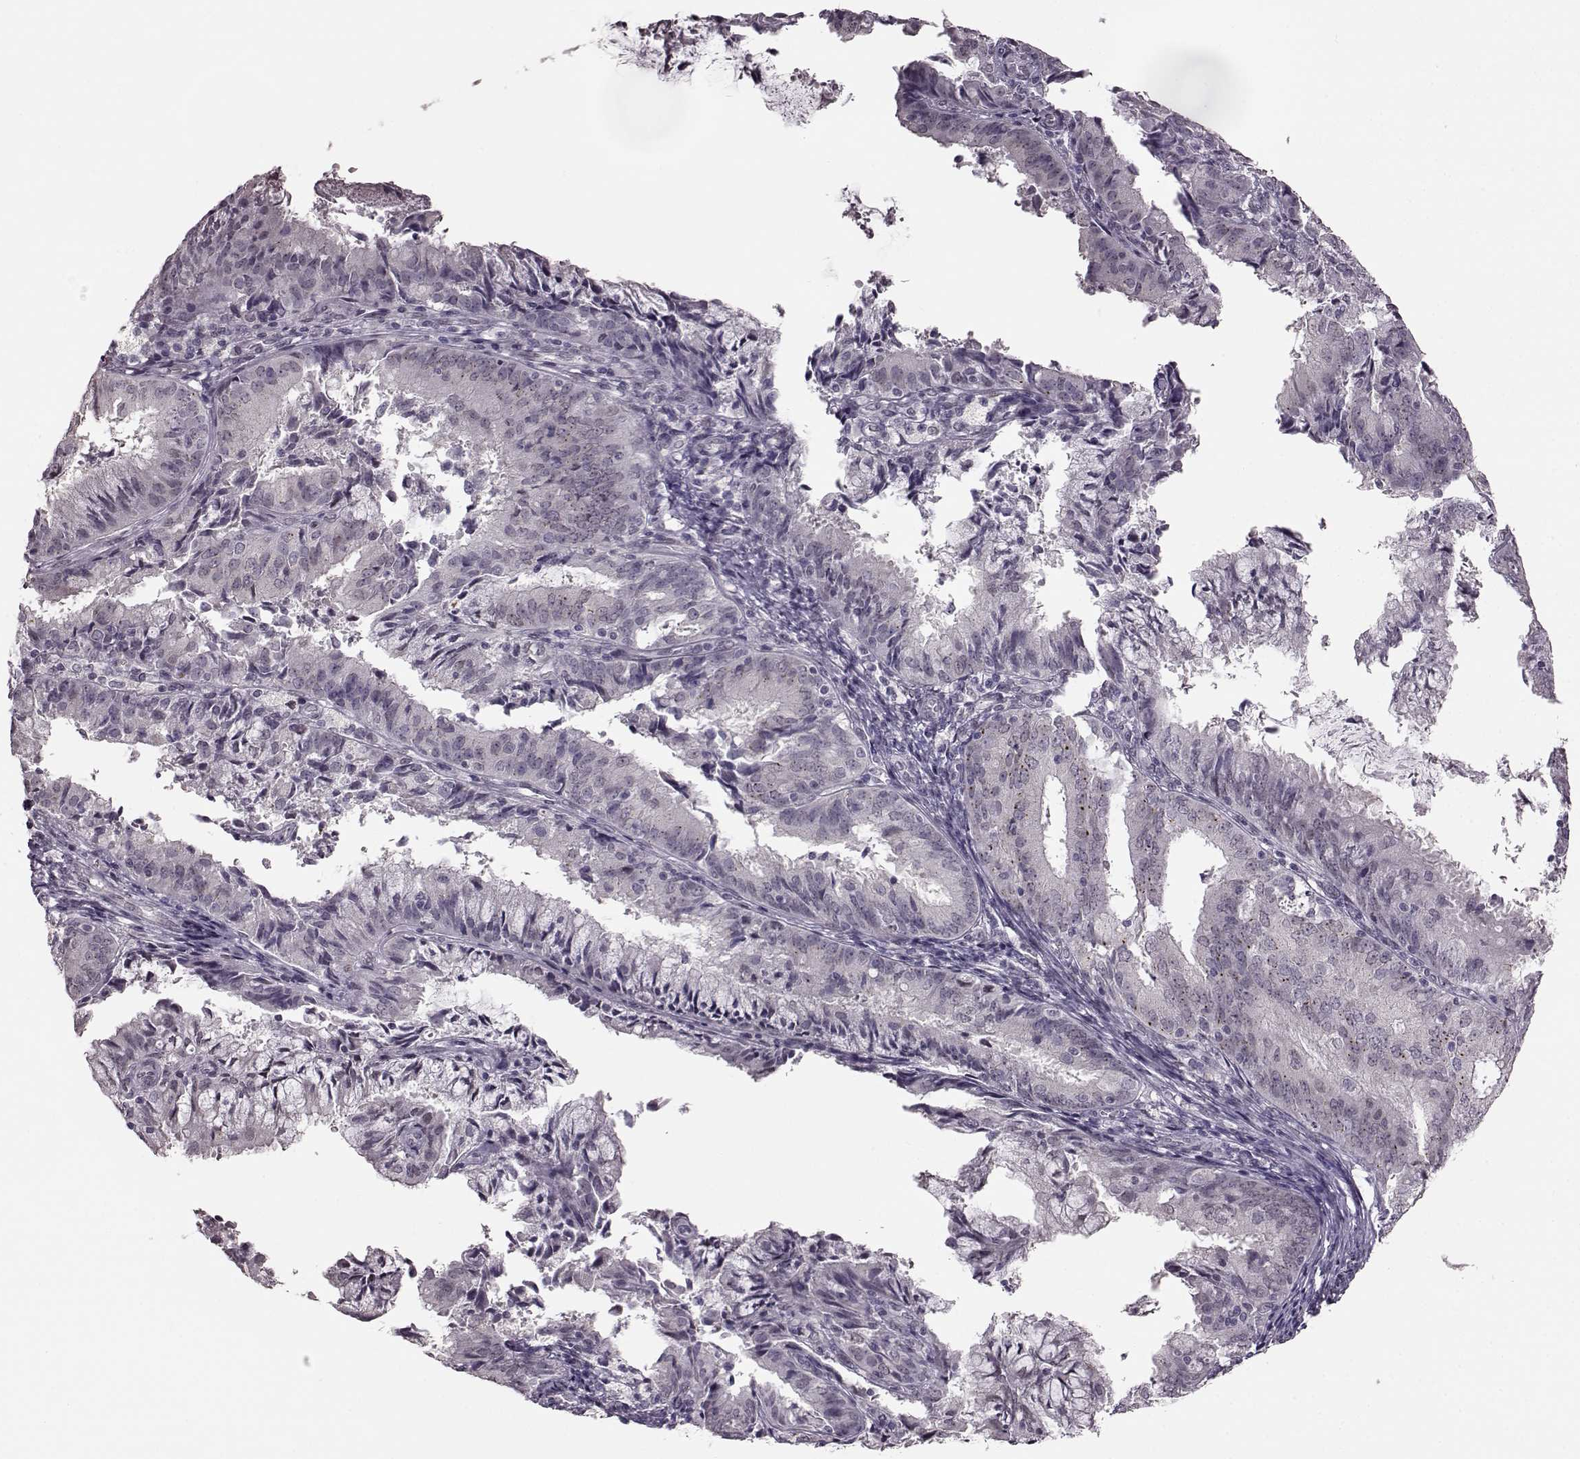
{"staining": {"intensity": "negative", "quantity": "none", "location": "none"}, "tissue": "endometrial cancer", "cell_type": "Tumor cells", "image_type": "cancer", "snomed": [{"axis": "morphology", "description": "Adenocarcinoma, NOS"}, {"axis": "topography", "description": "Endometrium"}], "caption": "A photomicrograph of human adenocarcinoma (endometrial) is negative for staining in tumor cells.", "gene": "STX1B", "patient": {"sex": "female", "age": 57}}